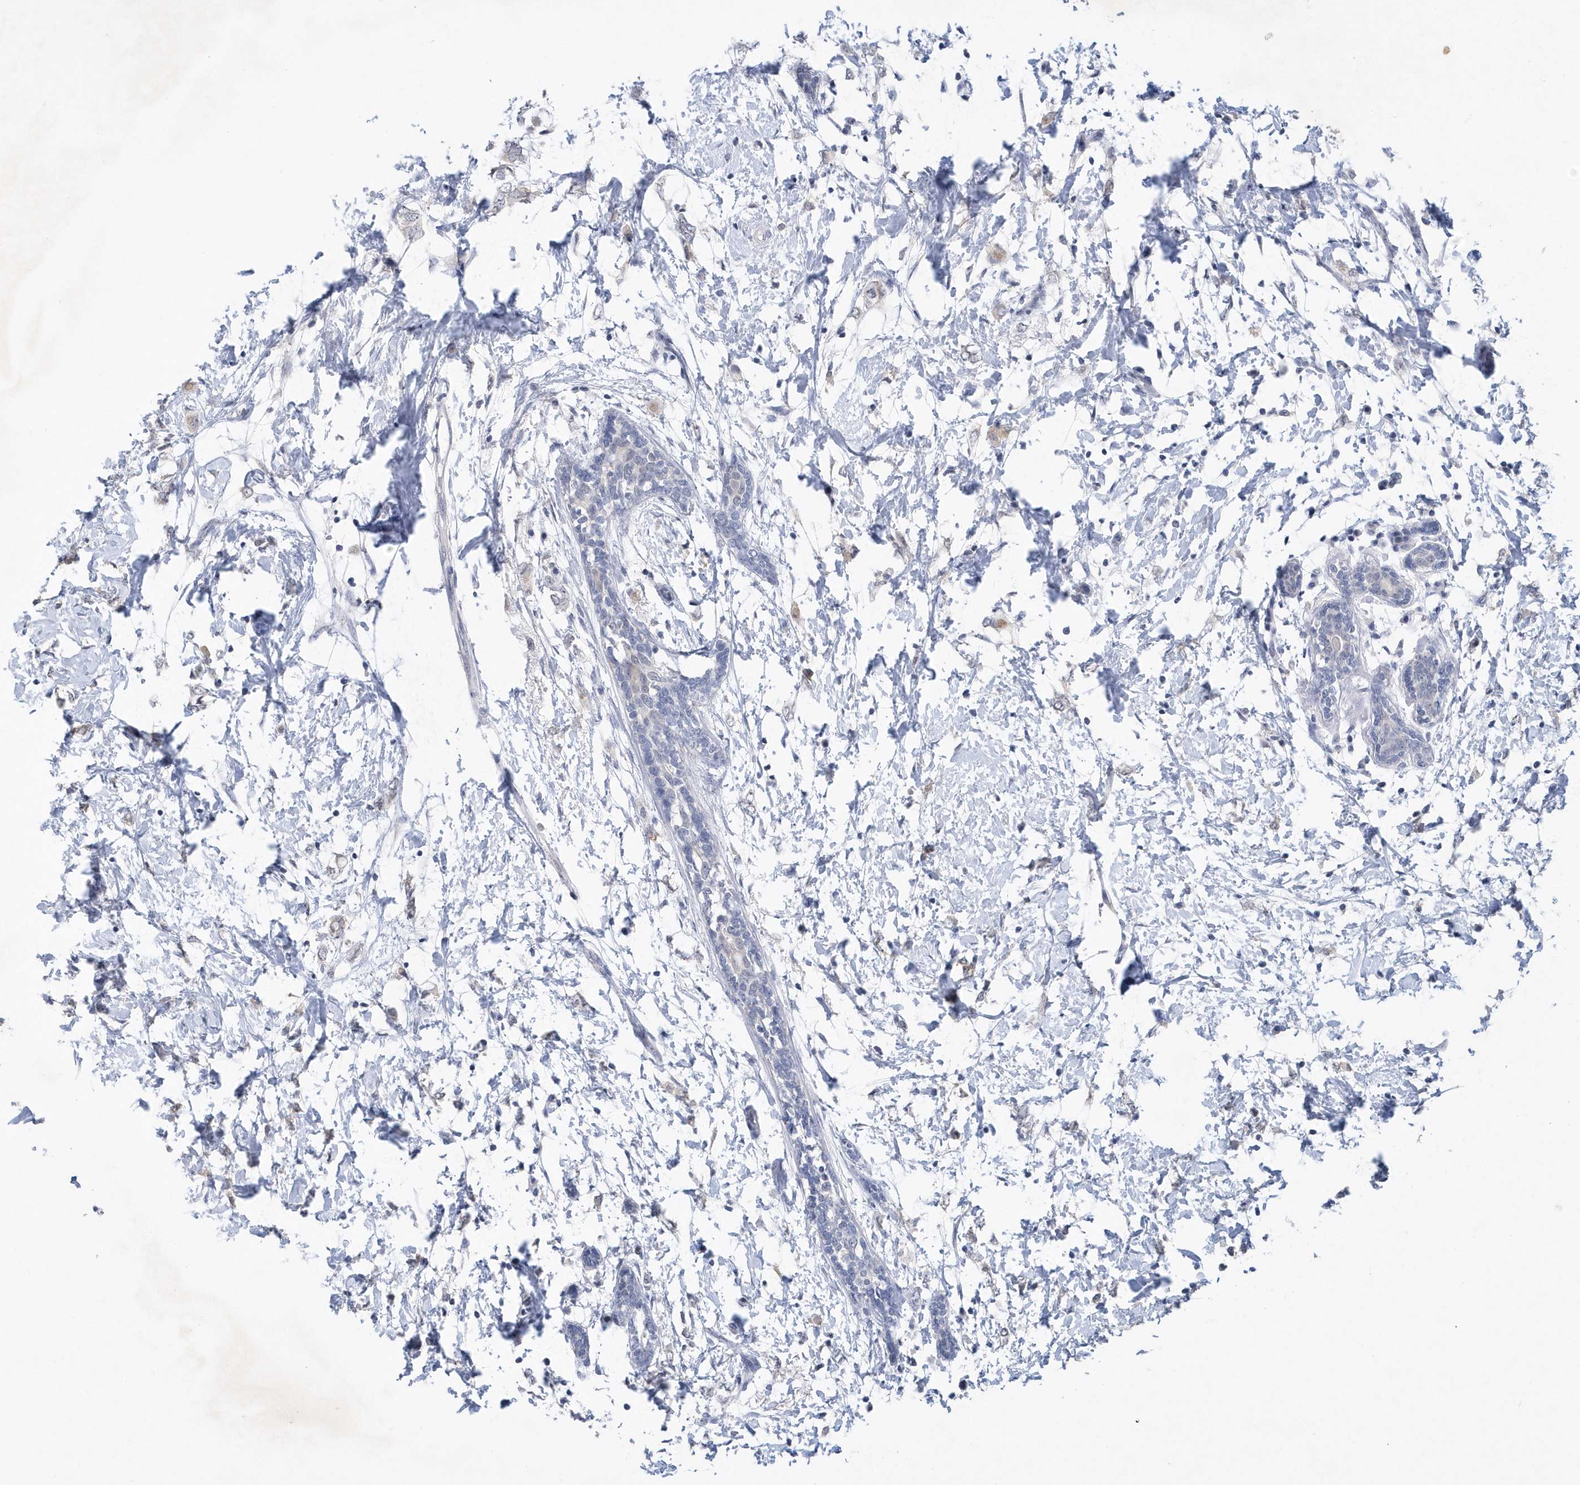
{"staining": {"intensity": "weak", "quantity": "<25%", "location": "cytoplasmic/membranous"}, "tissue": "breast cancer", "cell_type": "Tumor cells", "image_type": "cancer", "snomed": [{"axis": "morphology", "description": "Normal tissue, NOS"}, {"axis": "morphology", "description": "Lobular carcinoma"}, {"axis": "topography", "description": "Breast"}], "caption": "Tumor cells are negative for brown protein staining in breast lobular carcinoma.", "gene": "SRGAP3", "patient": {"sex": "female", "age": 47}}